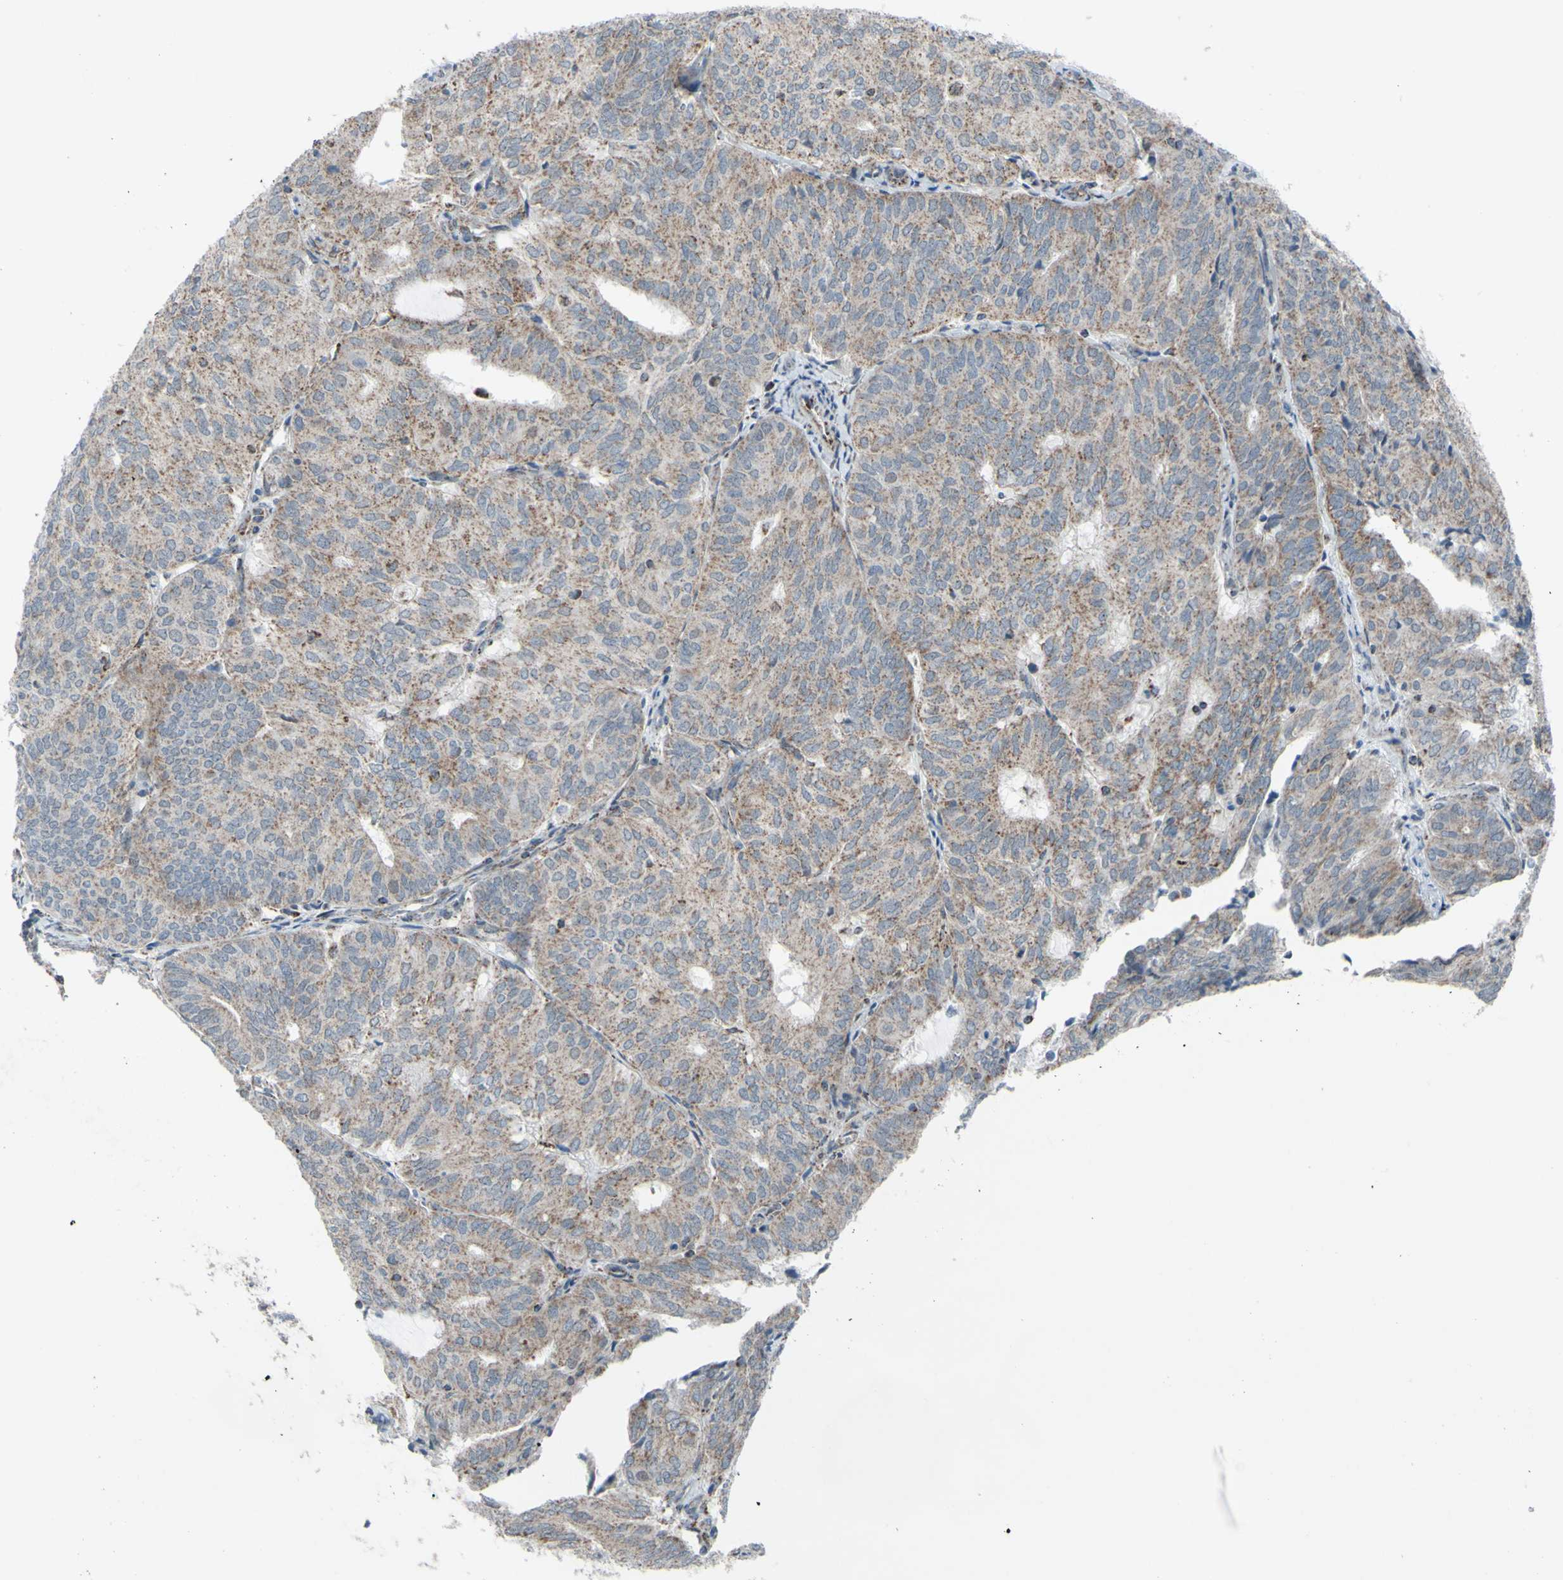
{"staining": {"intensity": "weak", "quantity": "25%-75%", "location": "cytoplasmic/membranous"}, "tissue": "endometrial cancer", "cell_type": "Tumor cells", "image_type": "cancer", "snomed": [{"axis": "morphology", "description": "Adenocarcinoma, NOS"}, {"axis": "topography", "description": "Uterus"}], "caption": "Immunohistochemical staining of human endometrial cancer (adenocarcinoma) demonstrates low levels of weak cytoplasmic/membranous protein staining in approximately 25%-75% of tumor cells. (DAB (3,3'-diaminobenzidine) IHC, brown staining for protein, blue staining for nuclei).", "gene": "GLT8D1", "patient": {"sex": "female", "age": 60}}